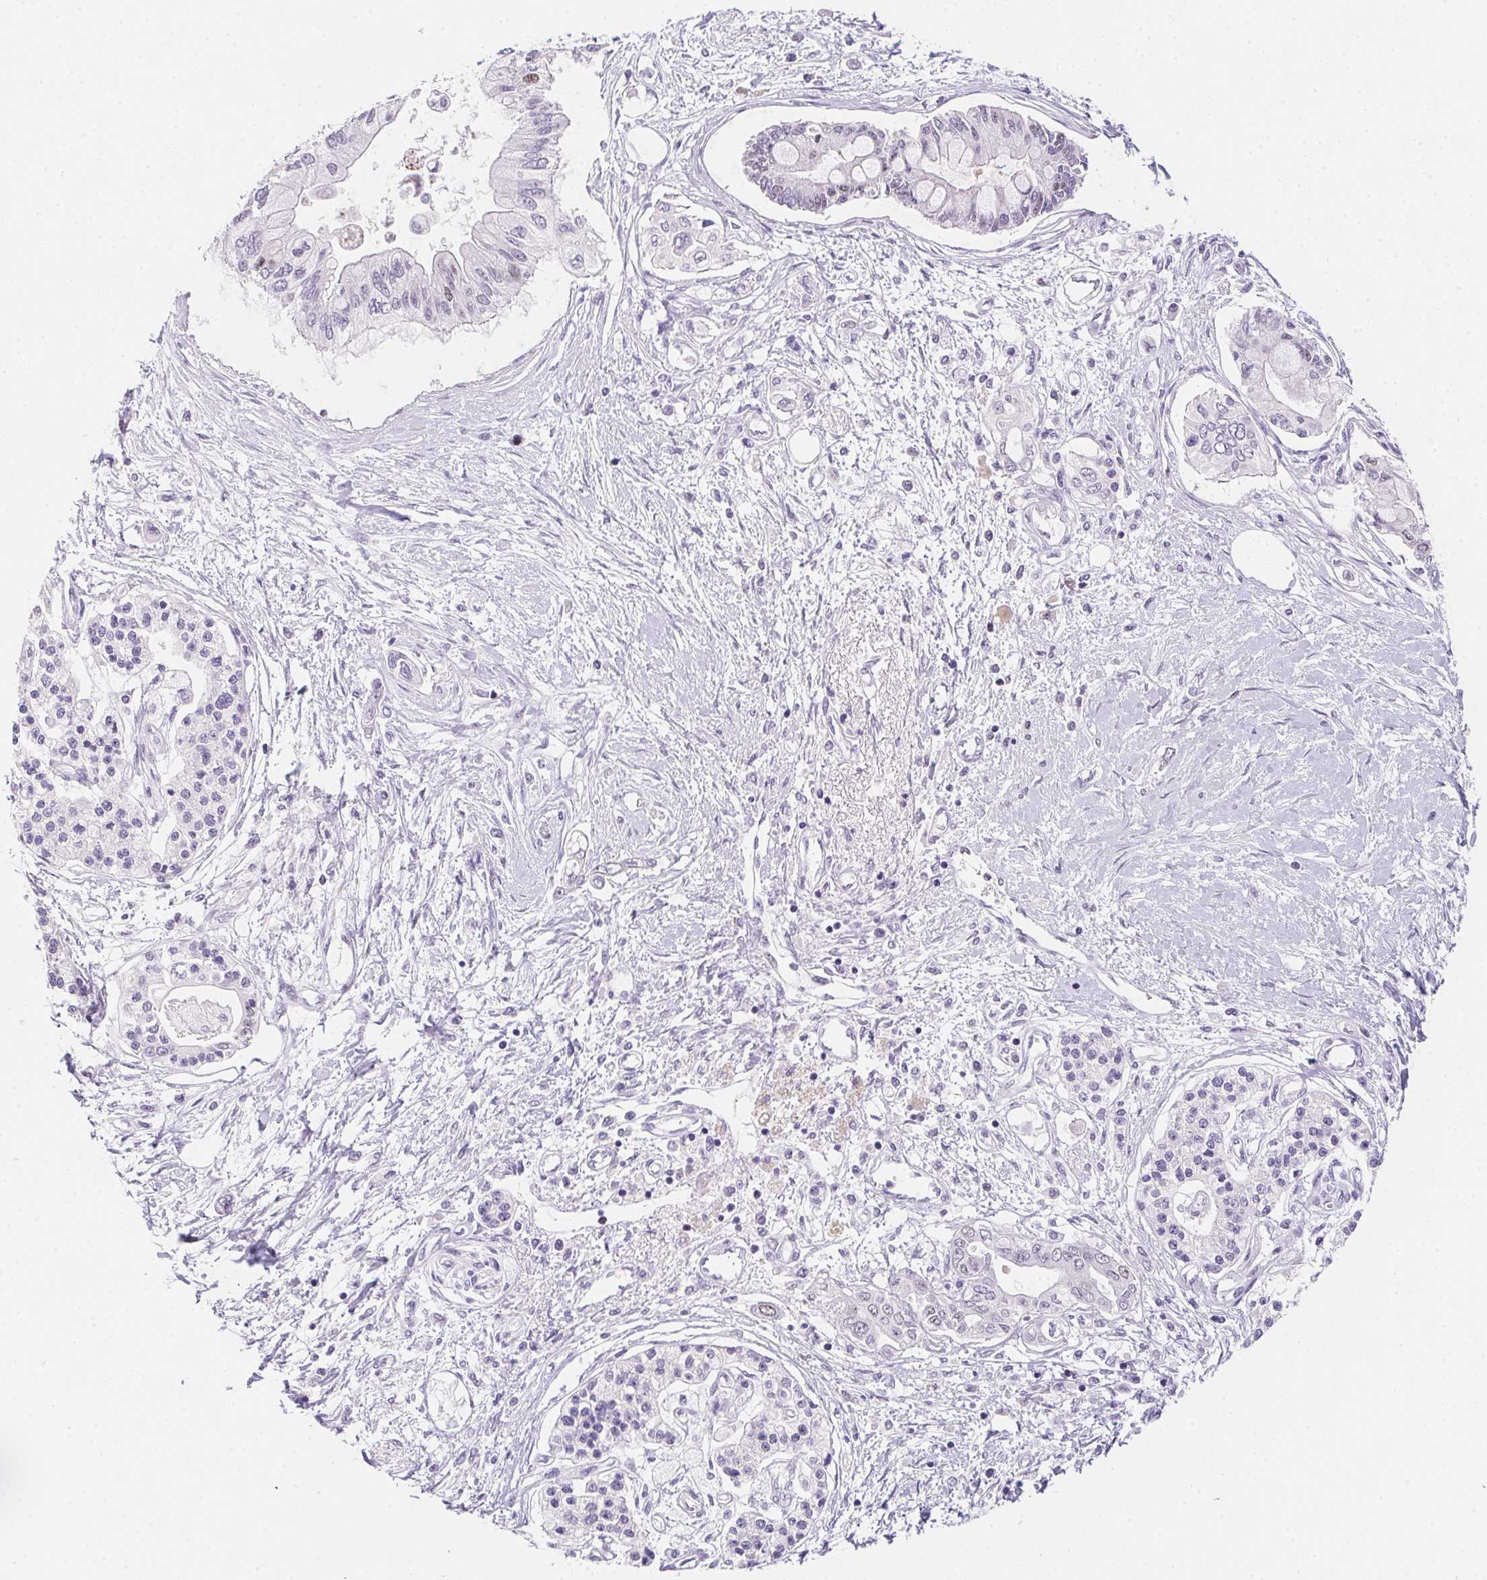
{"staining": {"intensity": "negative", "quantity": "none", "location": "none"}, "tissue": "pancreatic cancer", "cell_type": "Tumor cells", "image_type": "cancer", "snomed": [{"axis": "morphology", "description": "Adenocarcinoma, NOS"}, {"axis": "topography", "description": "Pancreas"}], "caption": "This is a photomicrograph of IHC staining of pancreatic adenocarcinoma, which shows no positivity in tumor cells.", "gene": "HELLS", "patient": {"sex": "female", "age": 77}}